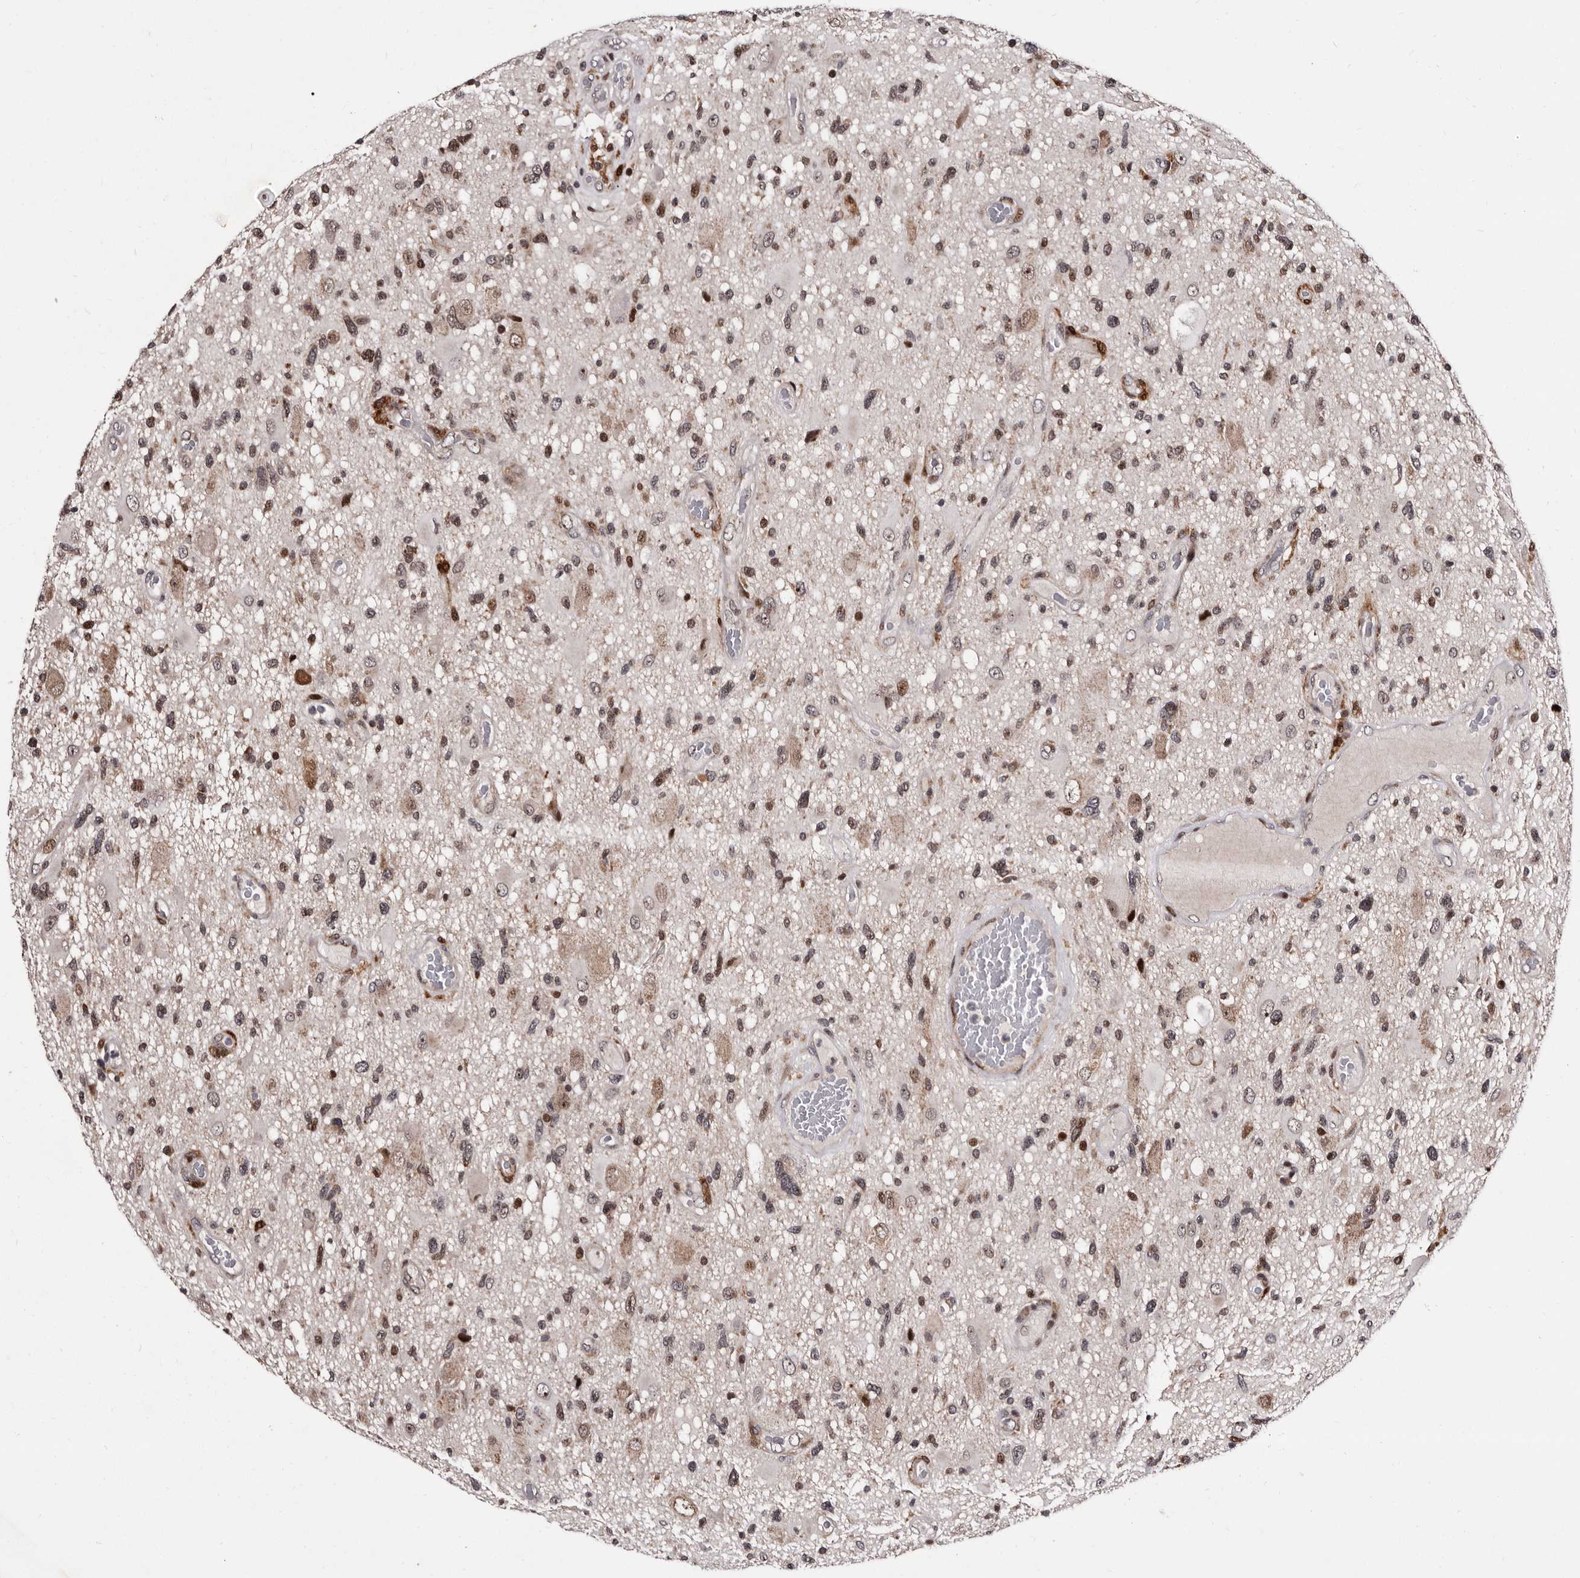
{"staining": {"intensity": "weak", "quantity": "<25%", "location": "cytoplasmic/membranous,nuclear"}, "tissue": "glioma", "cell_type": "Tumor cells", "image_type": "cancer", "snomed": [{"axis": "morphology", "description": "Glioma, malignant, High grade"}, {"axis": "topography", "description": "Brain"}], "caption": "This is an immunohistochemistry (IHC) image of malignant high-grade glioma. There is no positivity in tumor cells.", "gene": "TNKS", "patient": {"sex": "male", "age": 33}}